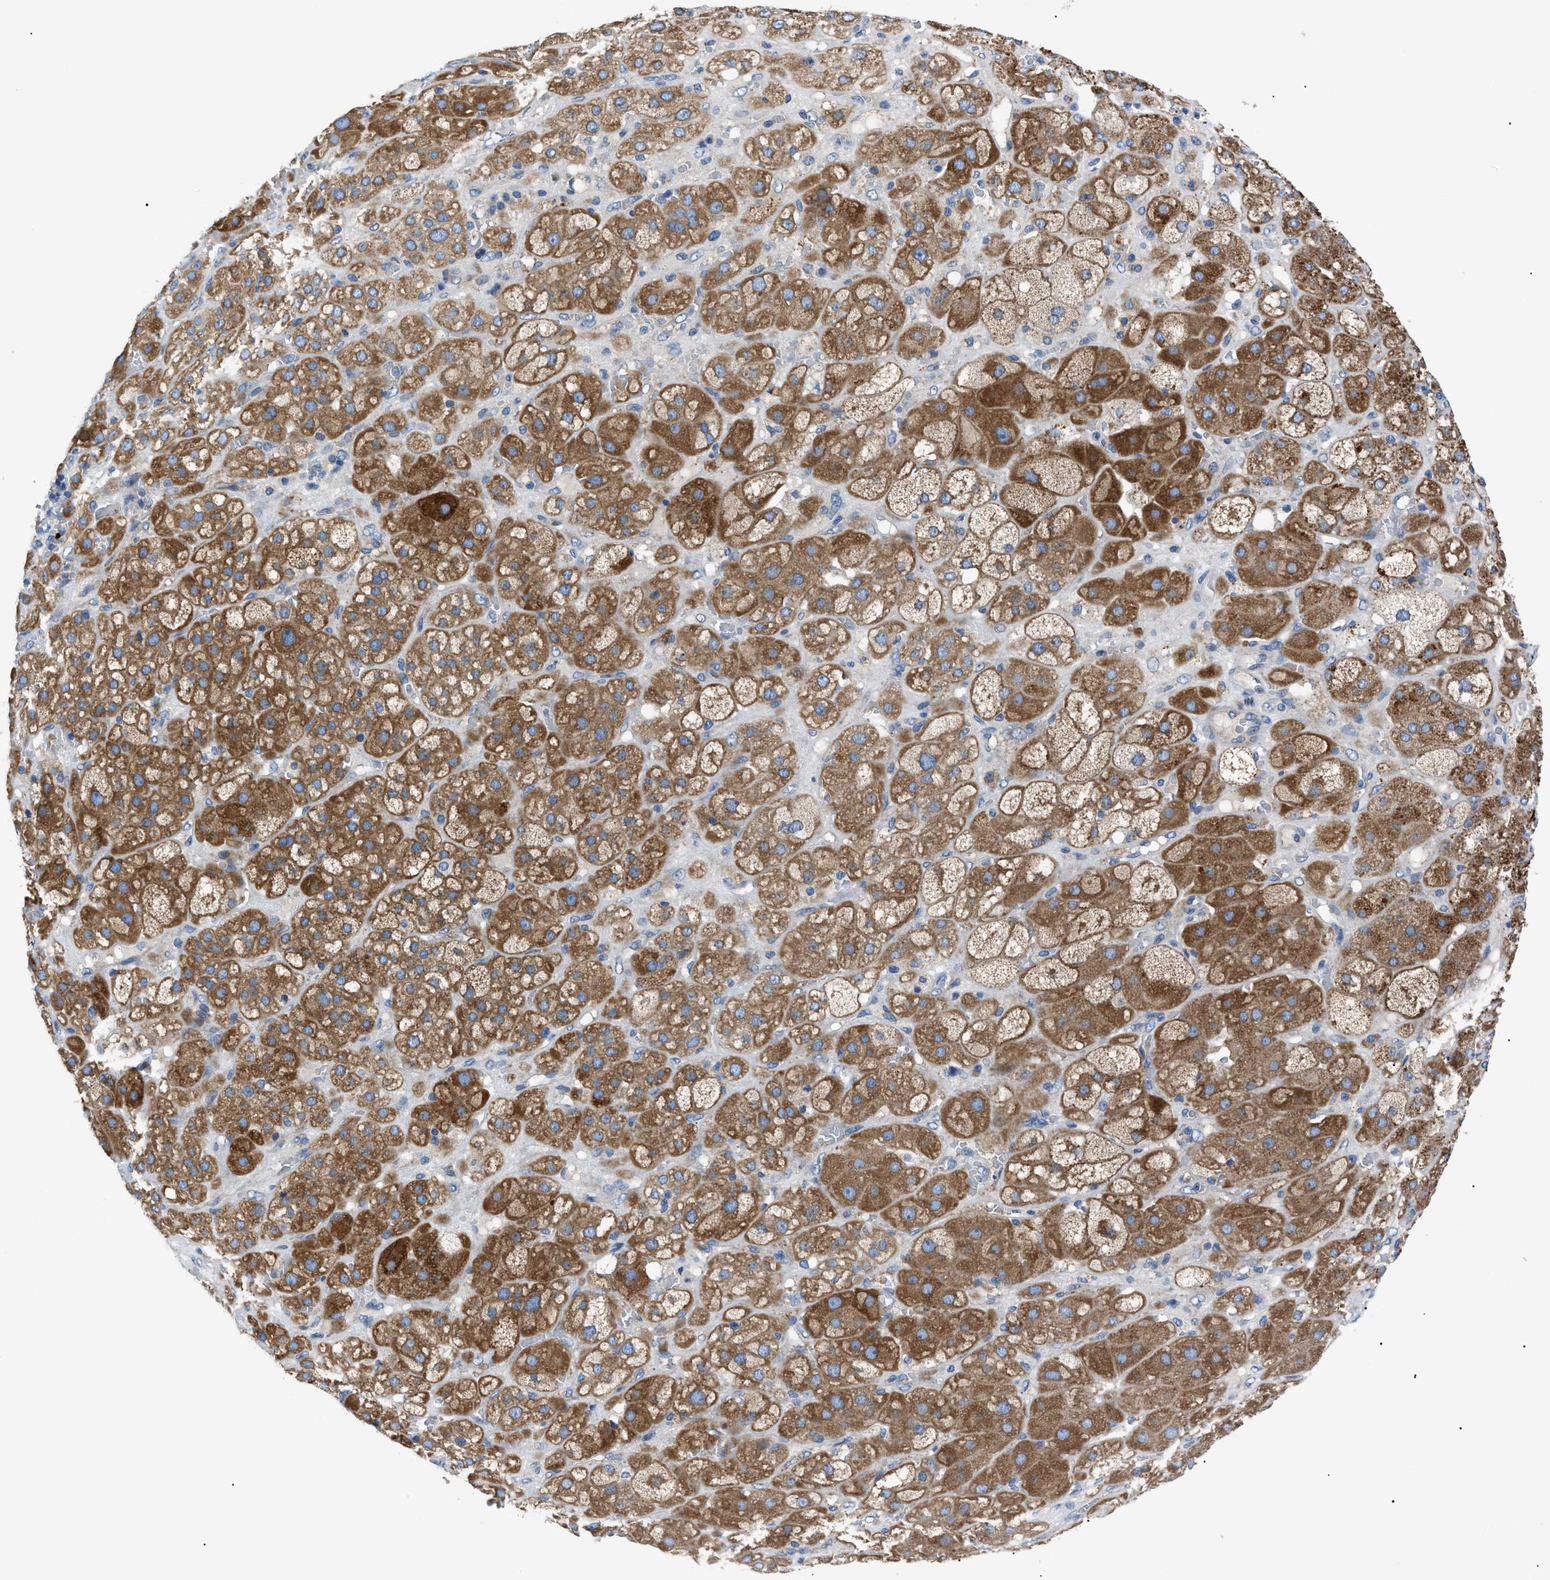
{"staining": {"intensity": "moderate", "quantity": ">75%", "location": "cytoplasmic/membranous"}, "tissue": "adrenal gland", "cell_type": "Glandular cells", "image_type": "normal", "snomed": [{"axis": "morphology", "description": "Normal tissue, NOS"}, {"axis": "topography", "description": "Adrenal gland"}], "caption": "Moderate cytoplasmic/membranous positivity is present in about >75% of glandular cells in unremarkable adrenal gland.", "gene": "ZDHHC24", "patient": {"sex": "female", "age": 47}}